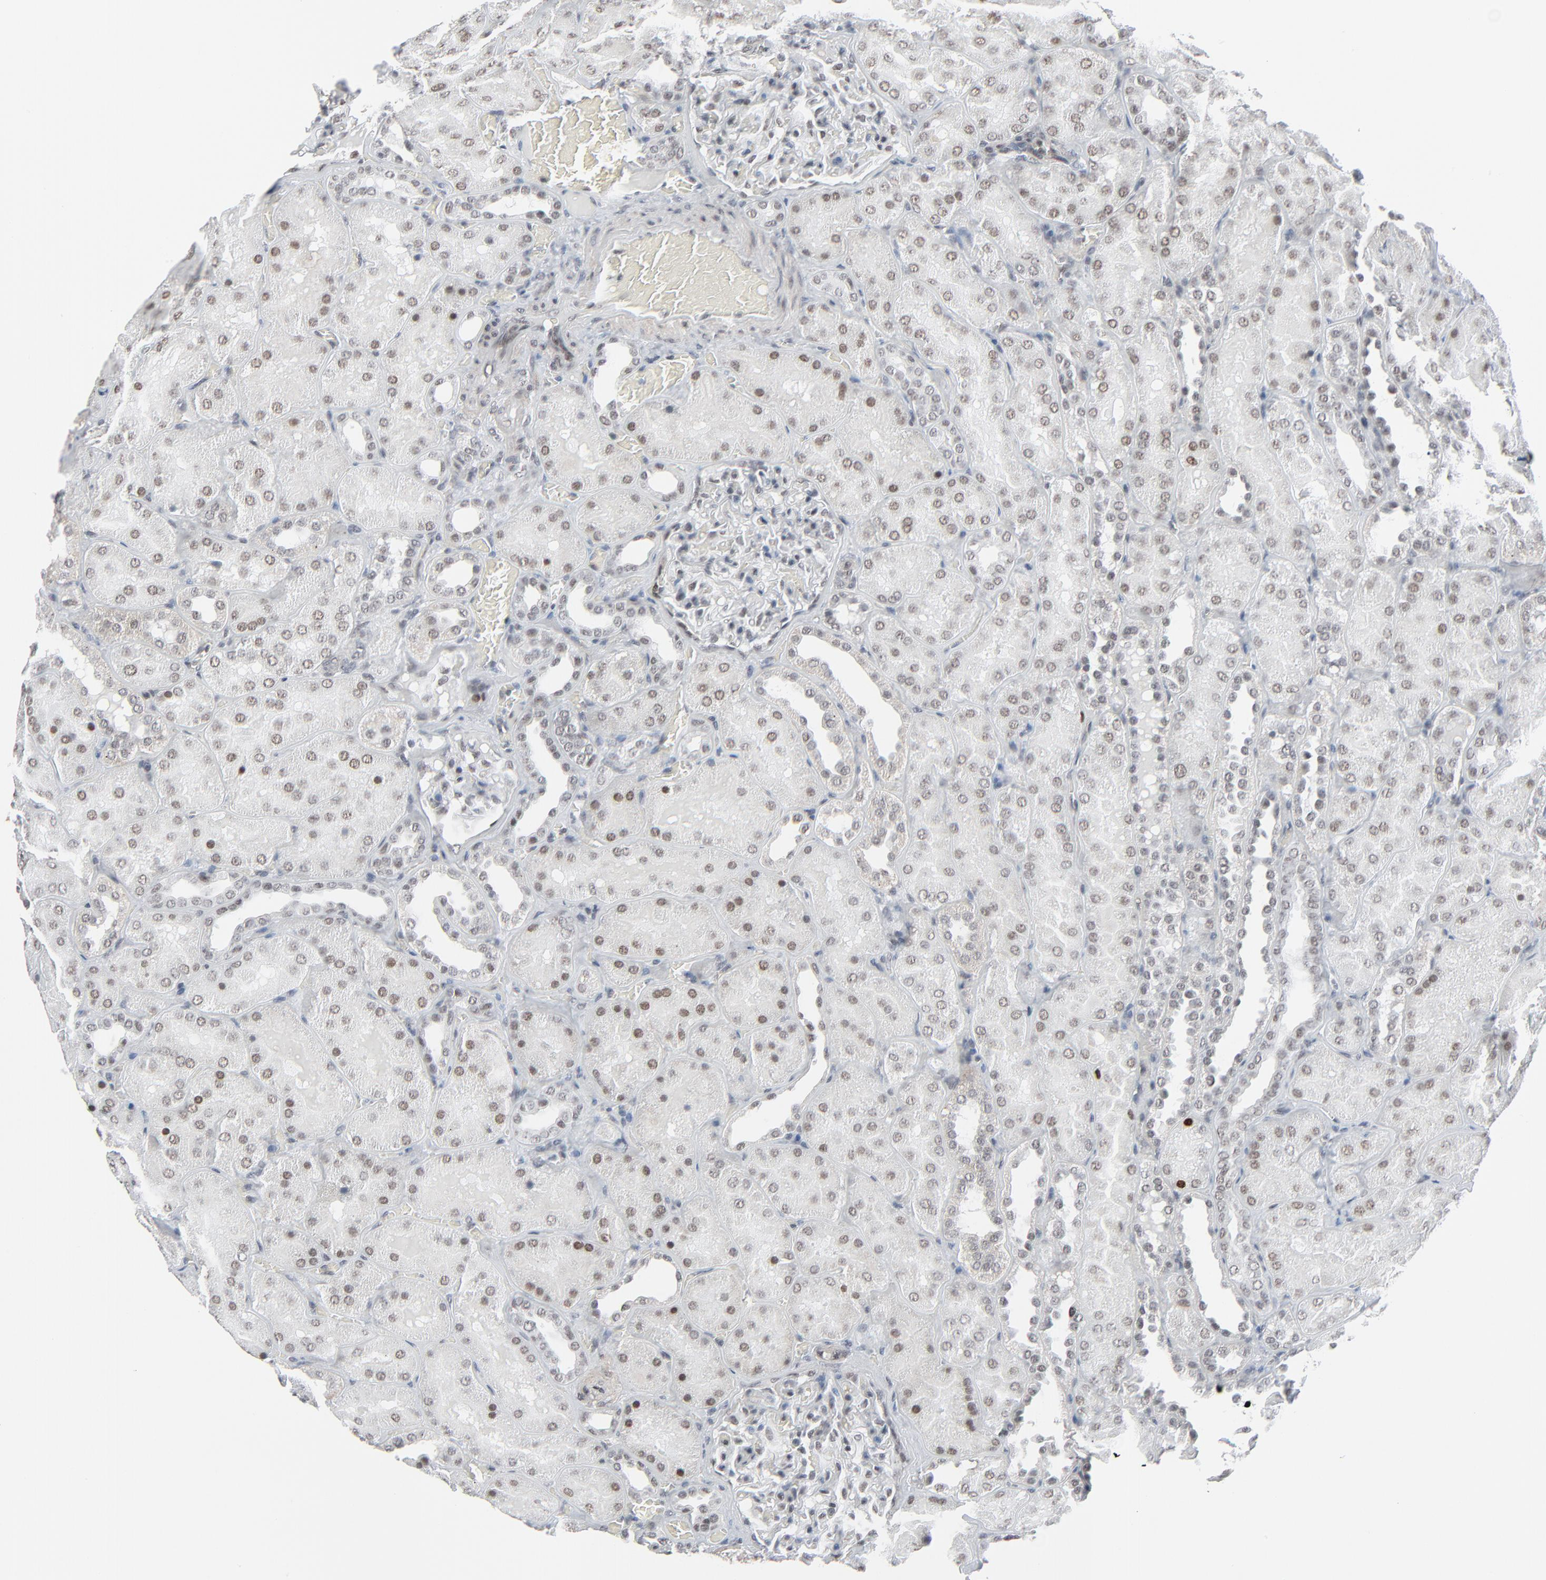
{"staining": {"intensity": "weak", "quantity": "<25%", "location": "nuclear"}, "tissue": "kidney", "cell_type": "Cells in glomeruli", "image_type": "normal", "snomed": [{"axis": "morphology", "description": "Normal tissue, NOS"}, {"axis": "topography", "description": "Kidney"}], "caption": "This is an IHC photomicrograph of unremarkable kidney. There is no positivity in cells in glomeruli.", "gene": "FBXO28", "patient": {"sex": "male", "age": 28}}